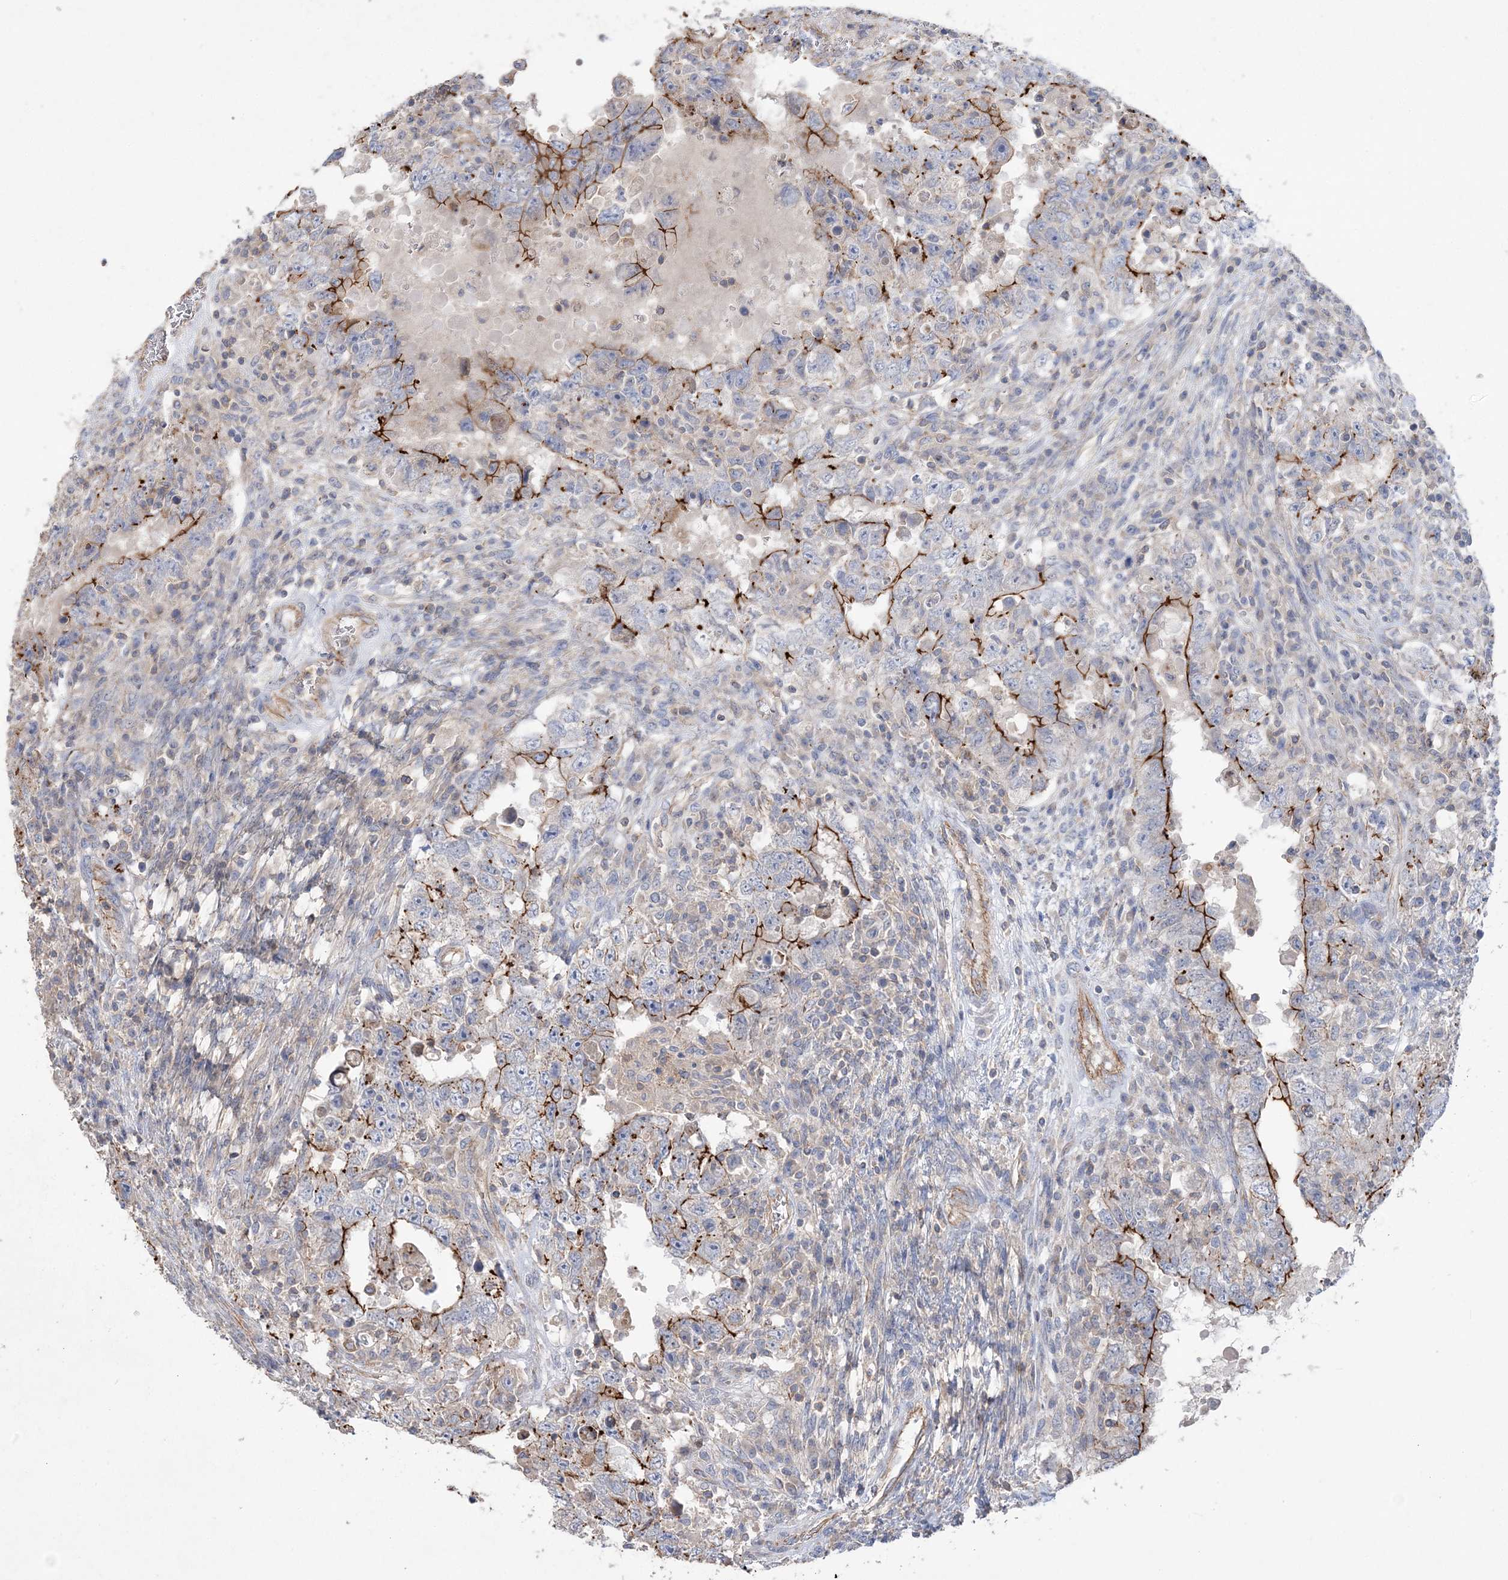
{"staining": {"intensity": "moderate", "quantity": "25%-75%", "location": "cytoplasmic/membranous"}, "tissue": "testis cancer", "cell_type": "Tumor cells", "image_type": "cancer", "snomed": [{"axis": "morphology", "description": "Carcinoma, Embryonal, NOS"}, {"axis": "topography", "description": "Testis"}], "caption": "Embryonal carcinoma (testis) stained with a protein marker reveals moderate staining in tumor cells.", "gene": "PIGC", "patient": {"sex": "male", "age": 26}}